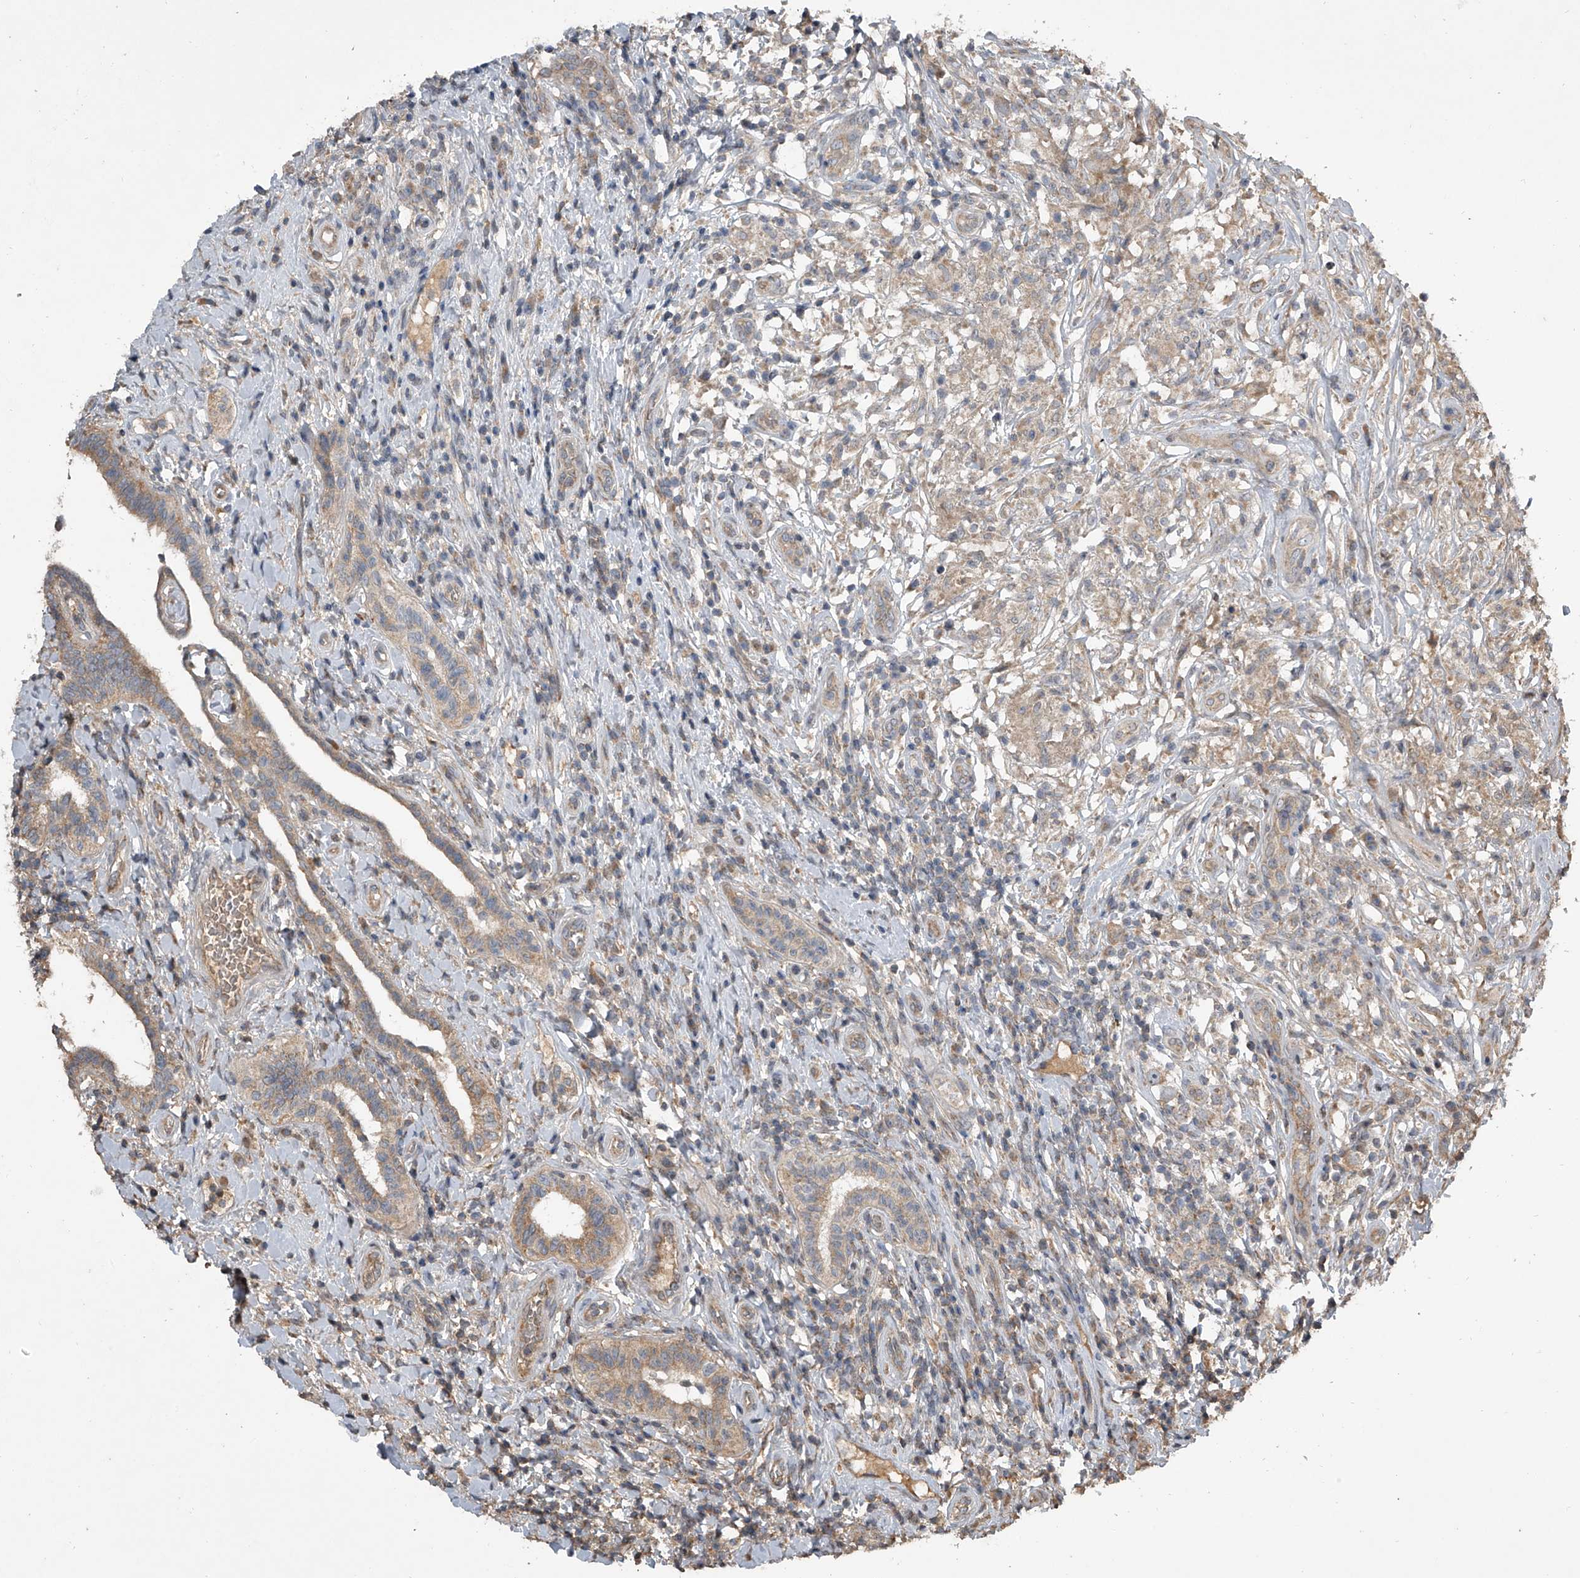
{"staining": {"intensity": "moderate", "quantity": "25%-75%", "location": "cytoplasmic/membranous"}, "tissue": "testis cancer", "cell_type": "Tumor cells", "image_type": "cancer", "snomed": [{"axis": "morphology", "description": "Seminoma, NOS"}, {"axis": "topography", "description": "Testis"}], "caption": "This micrograph shows immunohistochemistry (IHC) staining of human seminoma (testis), with medium moderate cytoplasmic/membranous expression in approximately 25%-75% of tumor cells.", "gene": "NFS1", "patient": {"sex": "male", "age": 49}}